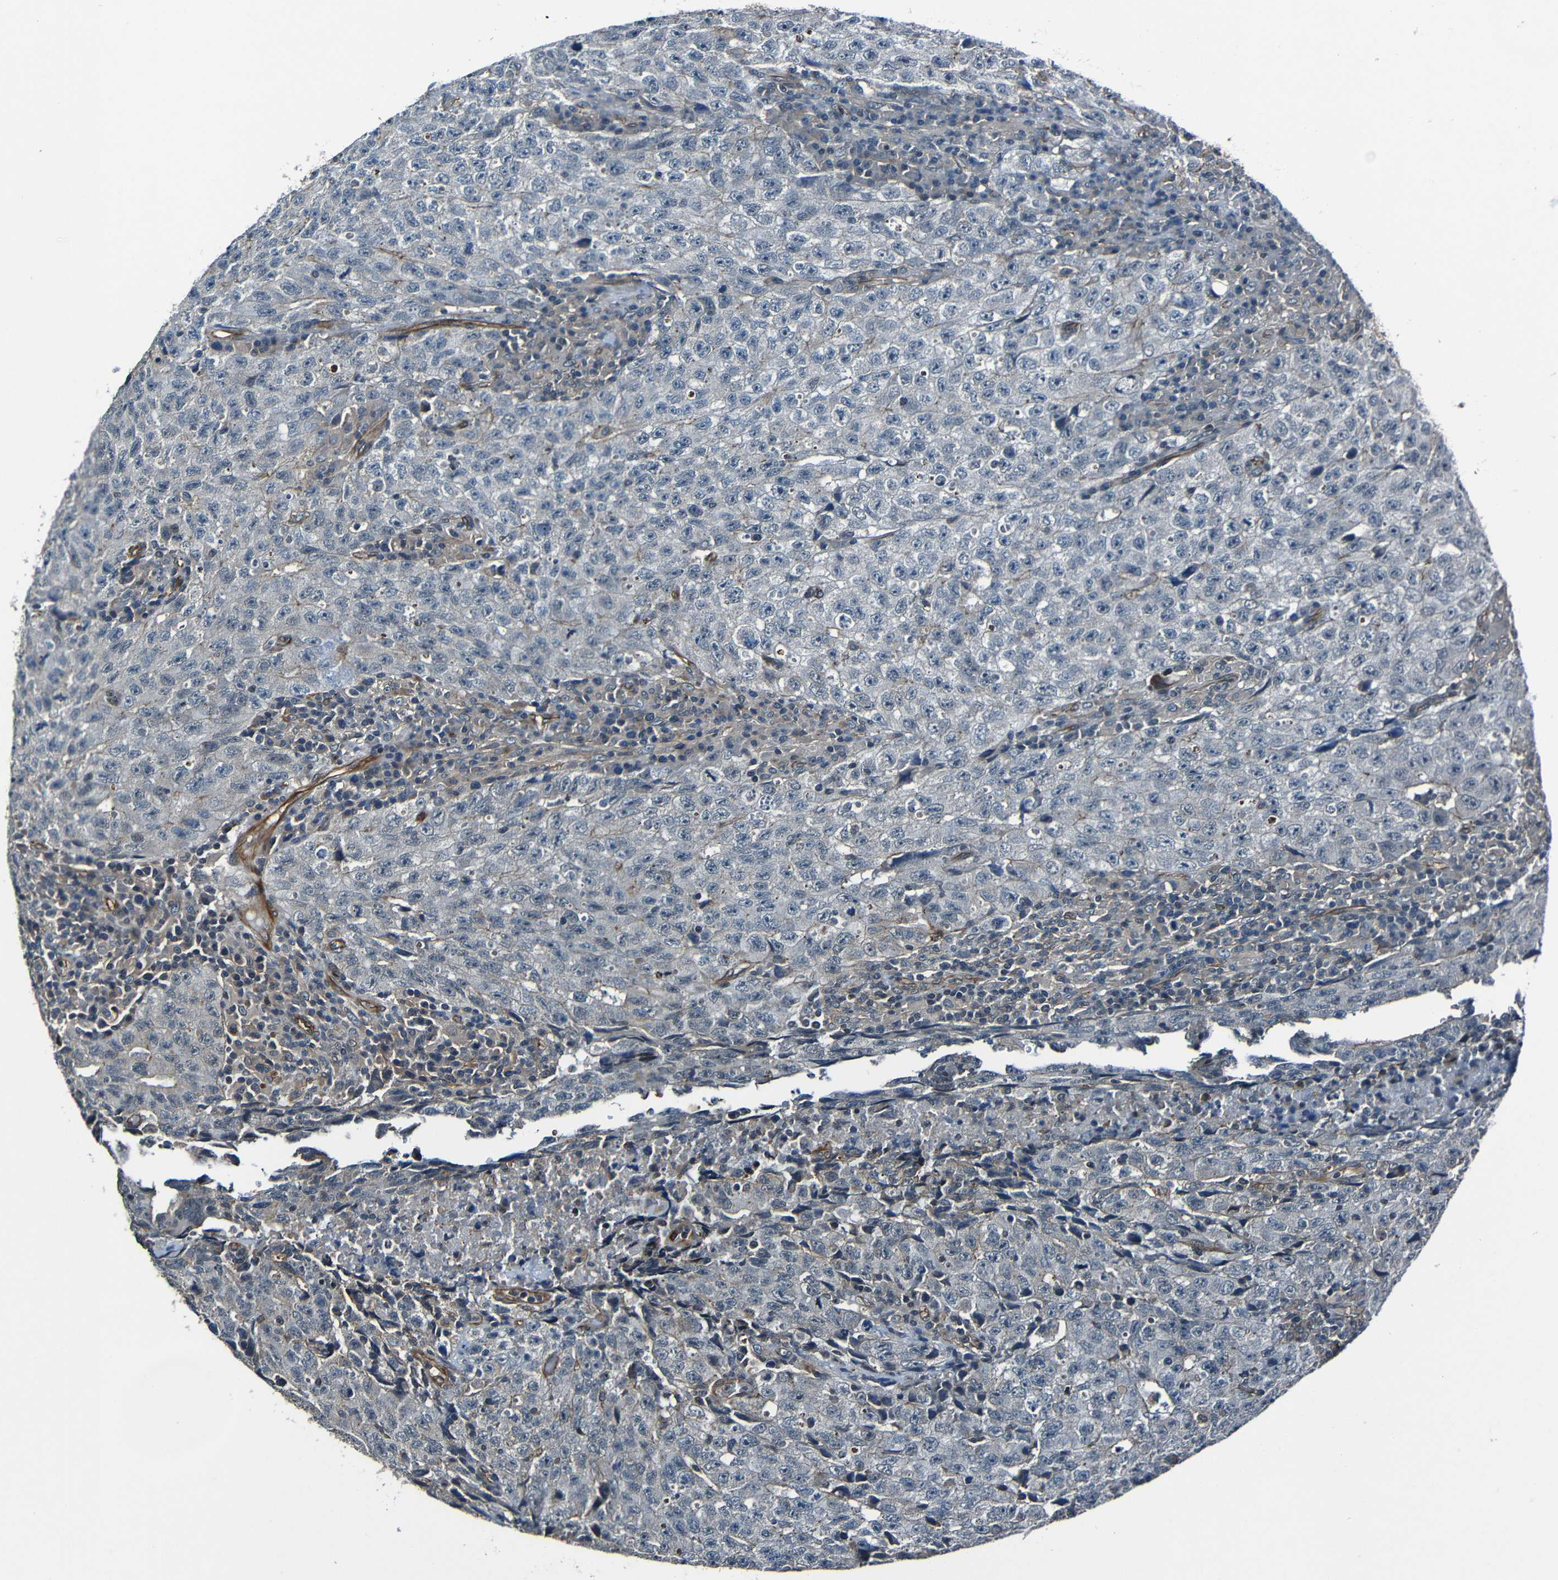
{"staining": {"intensity": "negative", "quantity": "none", "location": "none"}, "tissue": "testis cancer", "cell_type": "Tumor cells", "image_type": "cancer", "snomed": [{"axis": "morphology", "description": "Necrosis, NOS"}, {"axis": "morphology", "description": "Carcinoma, Embryonal, NOS"}, {"axis": "topography", "description": "Testis"}], "caption": "The micrograph demonstrates no staining of tumor cells in embryonal carcinoma (testis). The staining was performed using DAB to visualize the protein expression in brown, while the nuclei were stained in blue with hematoxylin (Magnification: 20x).", "gene": "LGR5", "patient": {"sex": "male", "age": 19}}